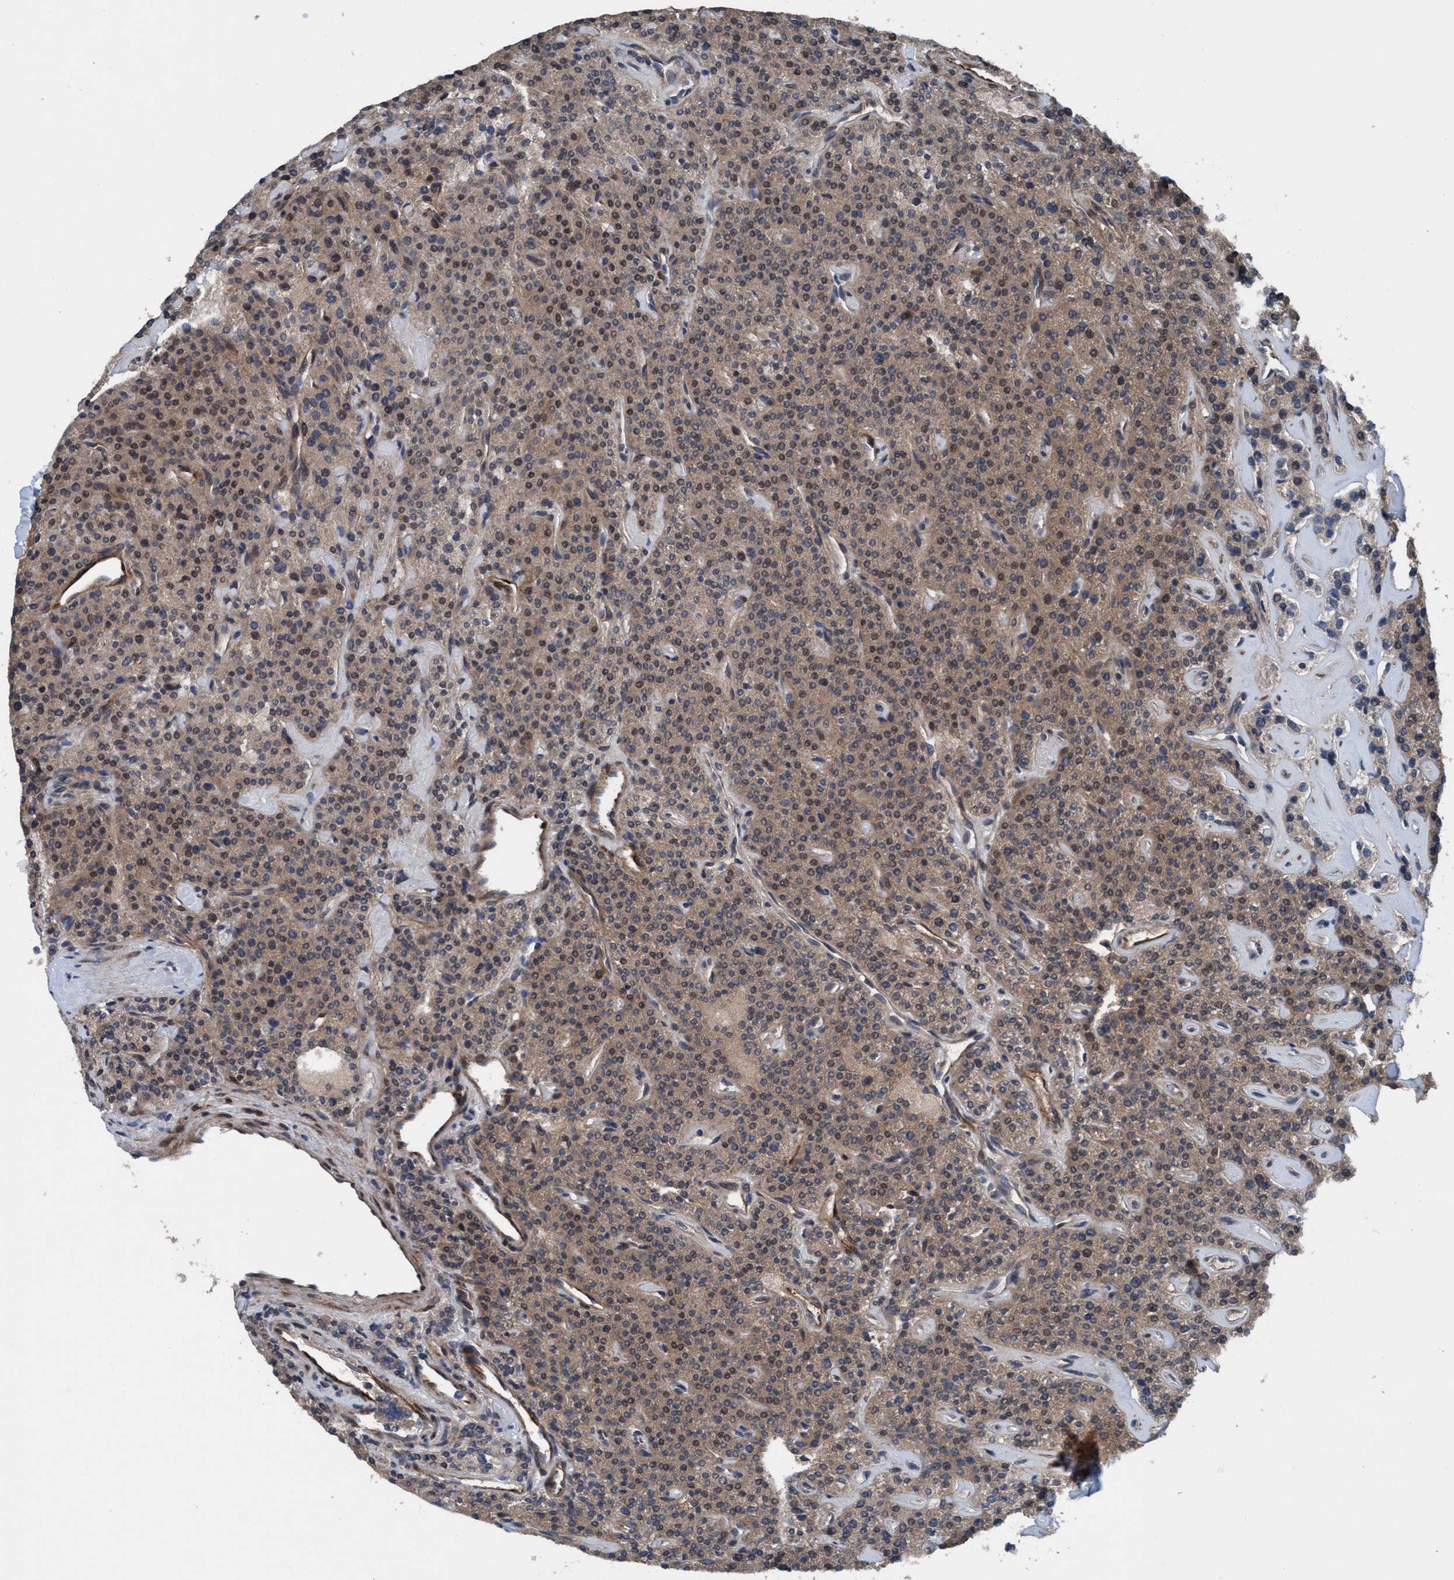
{"staining": {"intensity": "moderate", "quantity": ">75%", "location": "cytoplasmic/membranous,nuclear"}, "tissue": "parathyroid gland", "cell_type": "Glandular cells", "image_type": "normal", "snomed": [{"axis": "morphology", "description": "Normal tissue, NOS"}, {"axis": "topography", "description": "Parathyroid gland"}], "caption": "Immunohistochemistry (IHC) of benign parathyroid gland exhibits medium levels of moderate cytoplasmic/membranous,nuclear positivity in approximately >75% of glandular cells. (IHC, brightfield microscopy, high magnification).", "gene": "NMT1", "patient": {"sex": "male", "age": 46}}